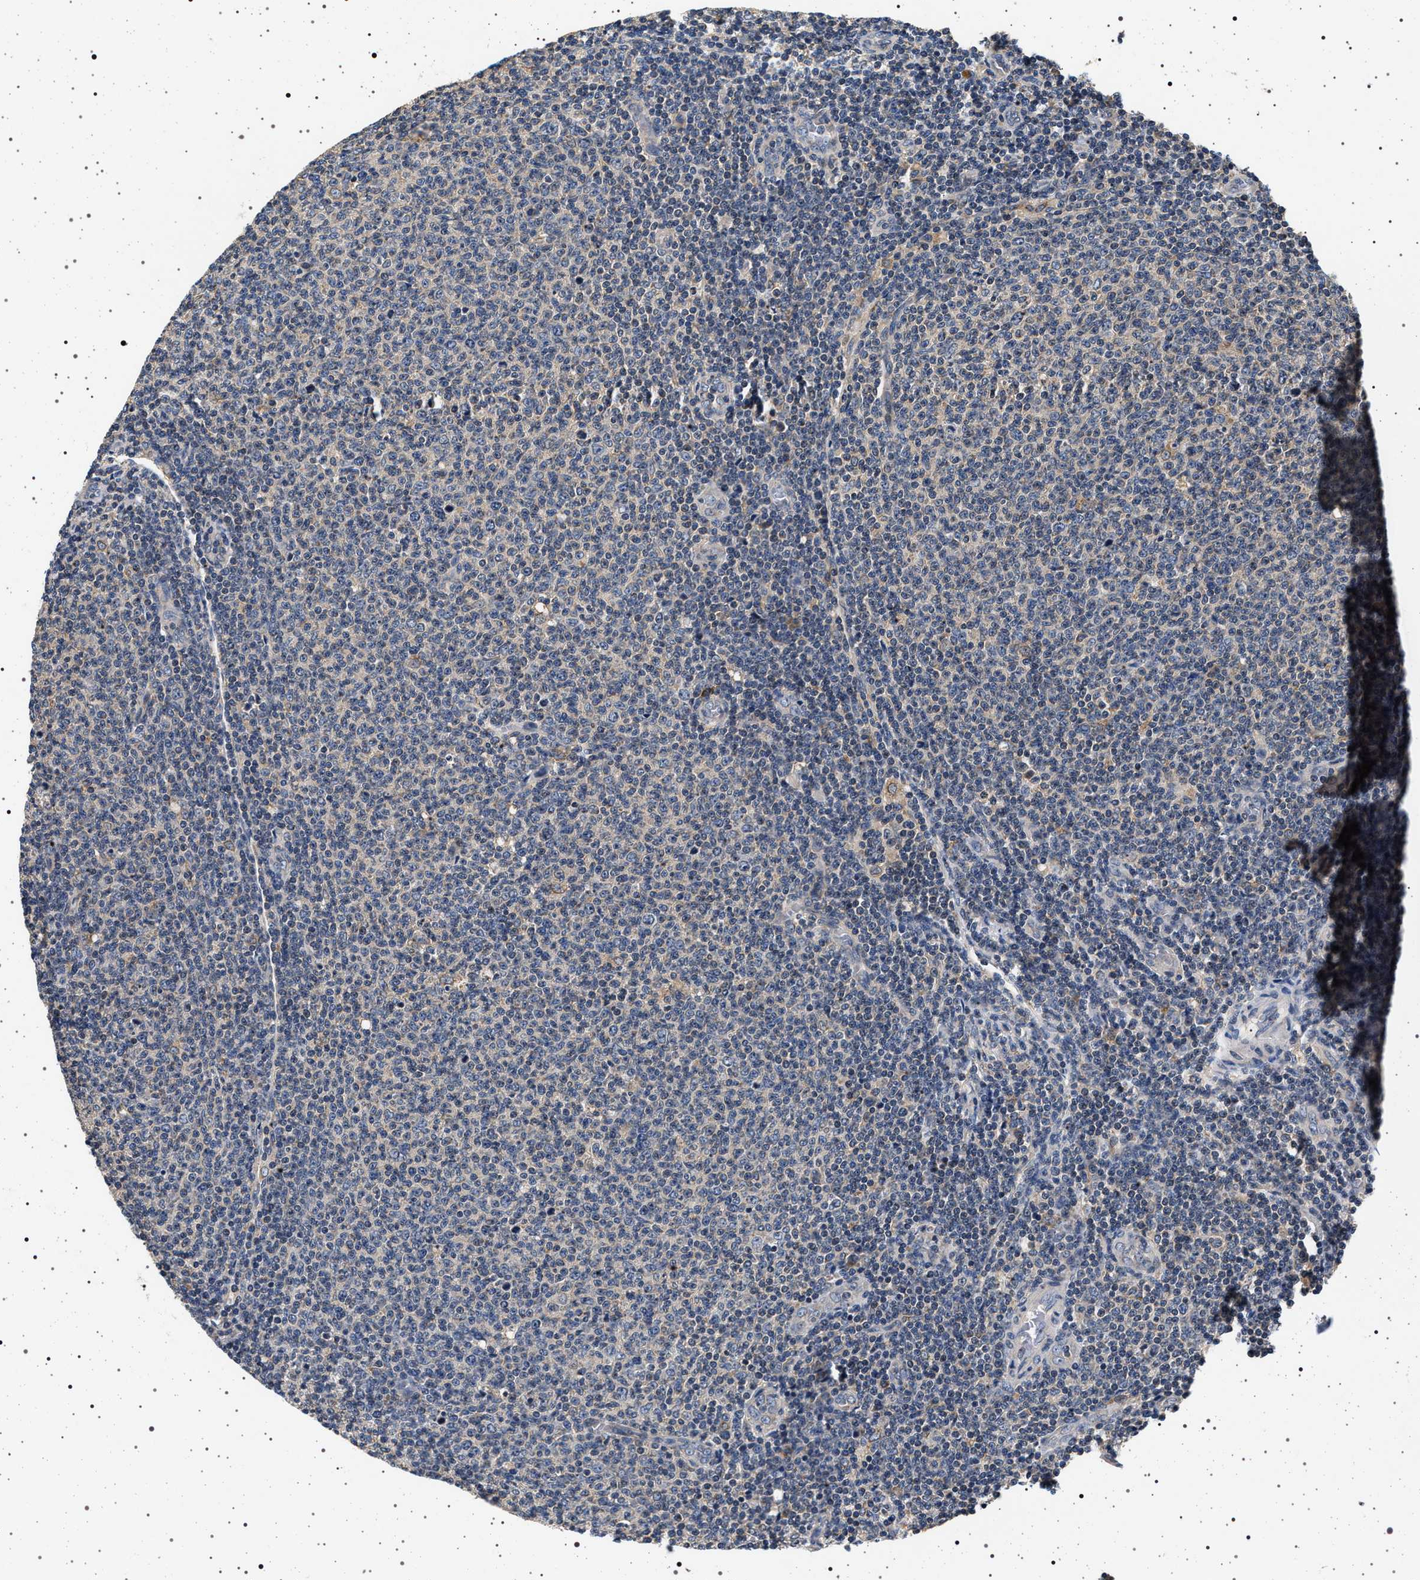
{"staining": {"intensity": "negative", "quantity": "none", "location": "none"}, "tissue": "lymphoma", "cell_type": "Tumor cells", "image_type": "cancer", "snomed": [{"axis": "morphology", "description": "Malignant lymphoma, non-Hodgkin's type, Low grade"}, {"axis": "topography", "description": "Lymph node"}], "caption": "Tumor cells are negative for brown protein staining in low-grade malignant lymphoma, non-Hodgkin's type. The staining was performed using DAB (3,3'-diaminobenzidine) to visualize the protein expression in brown, while the nuclei were stained in blue with hematoxylin (Magnification: 20x).", "gene": "DCBLD2", "patient": {"sex": "male", "age": 66}}